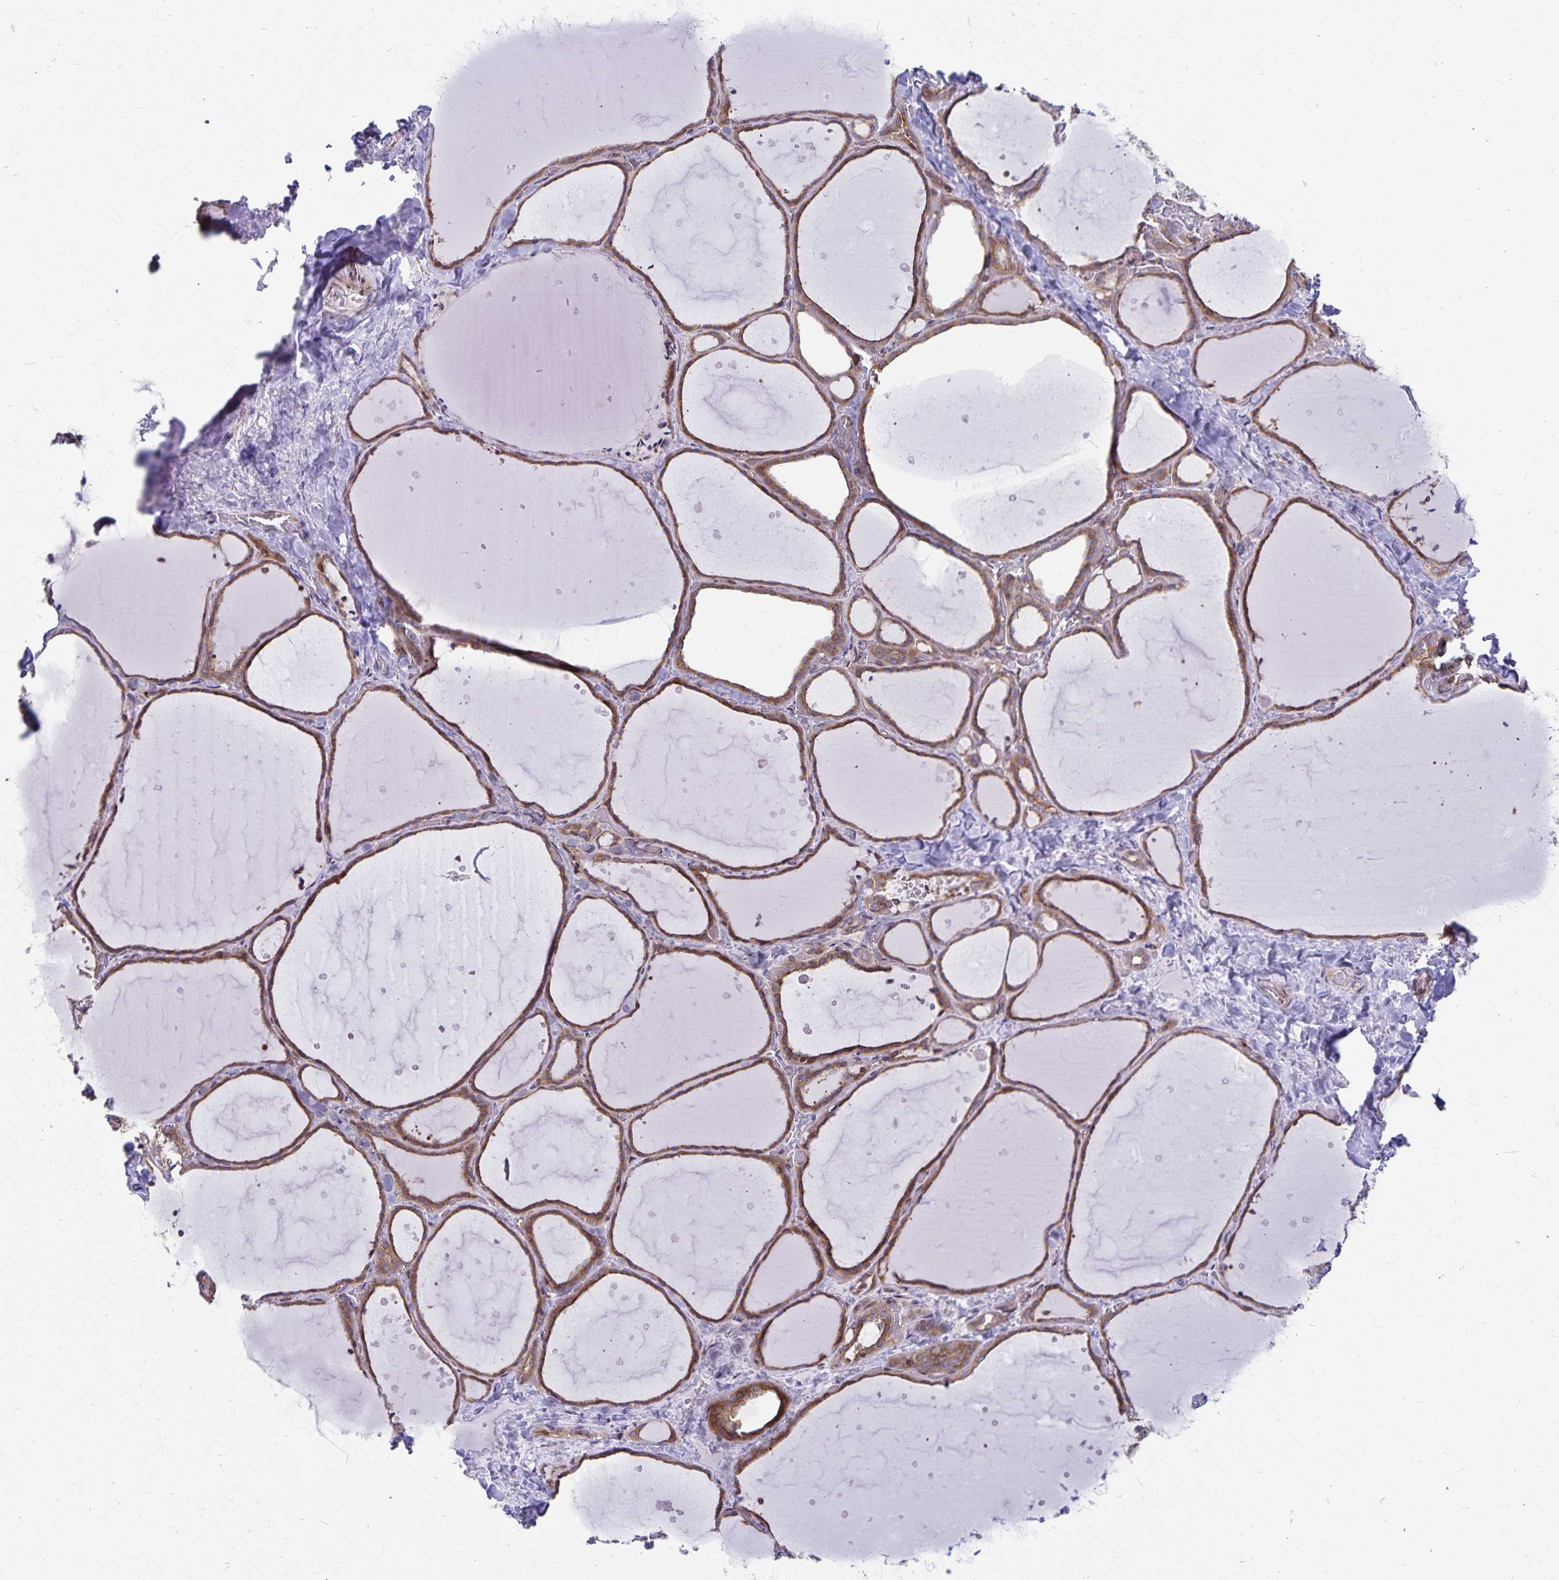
{"staining": {"intensity": "moderate", "quantity": ">75%", "location": "cytoplasmic/membranous"}, "tissue": "thyroid gland", "cell_type": "Glandular cells", "image_type": "normal", "snomed": [{"axis": "morphology", "description": "Normal tissue, NOS"}, {"axis": "topography", "description": "Thyroid gland"}], "caption": "Moderate cytoplasmic/membranous positivity for a protein is present in about >75% of glandular cells of normal thyroid gland using immunohistochemistry (IHC).", "gene": "SEC62", "patient": {"sex": "female", "age": 36}}